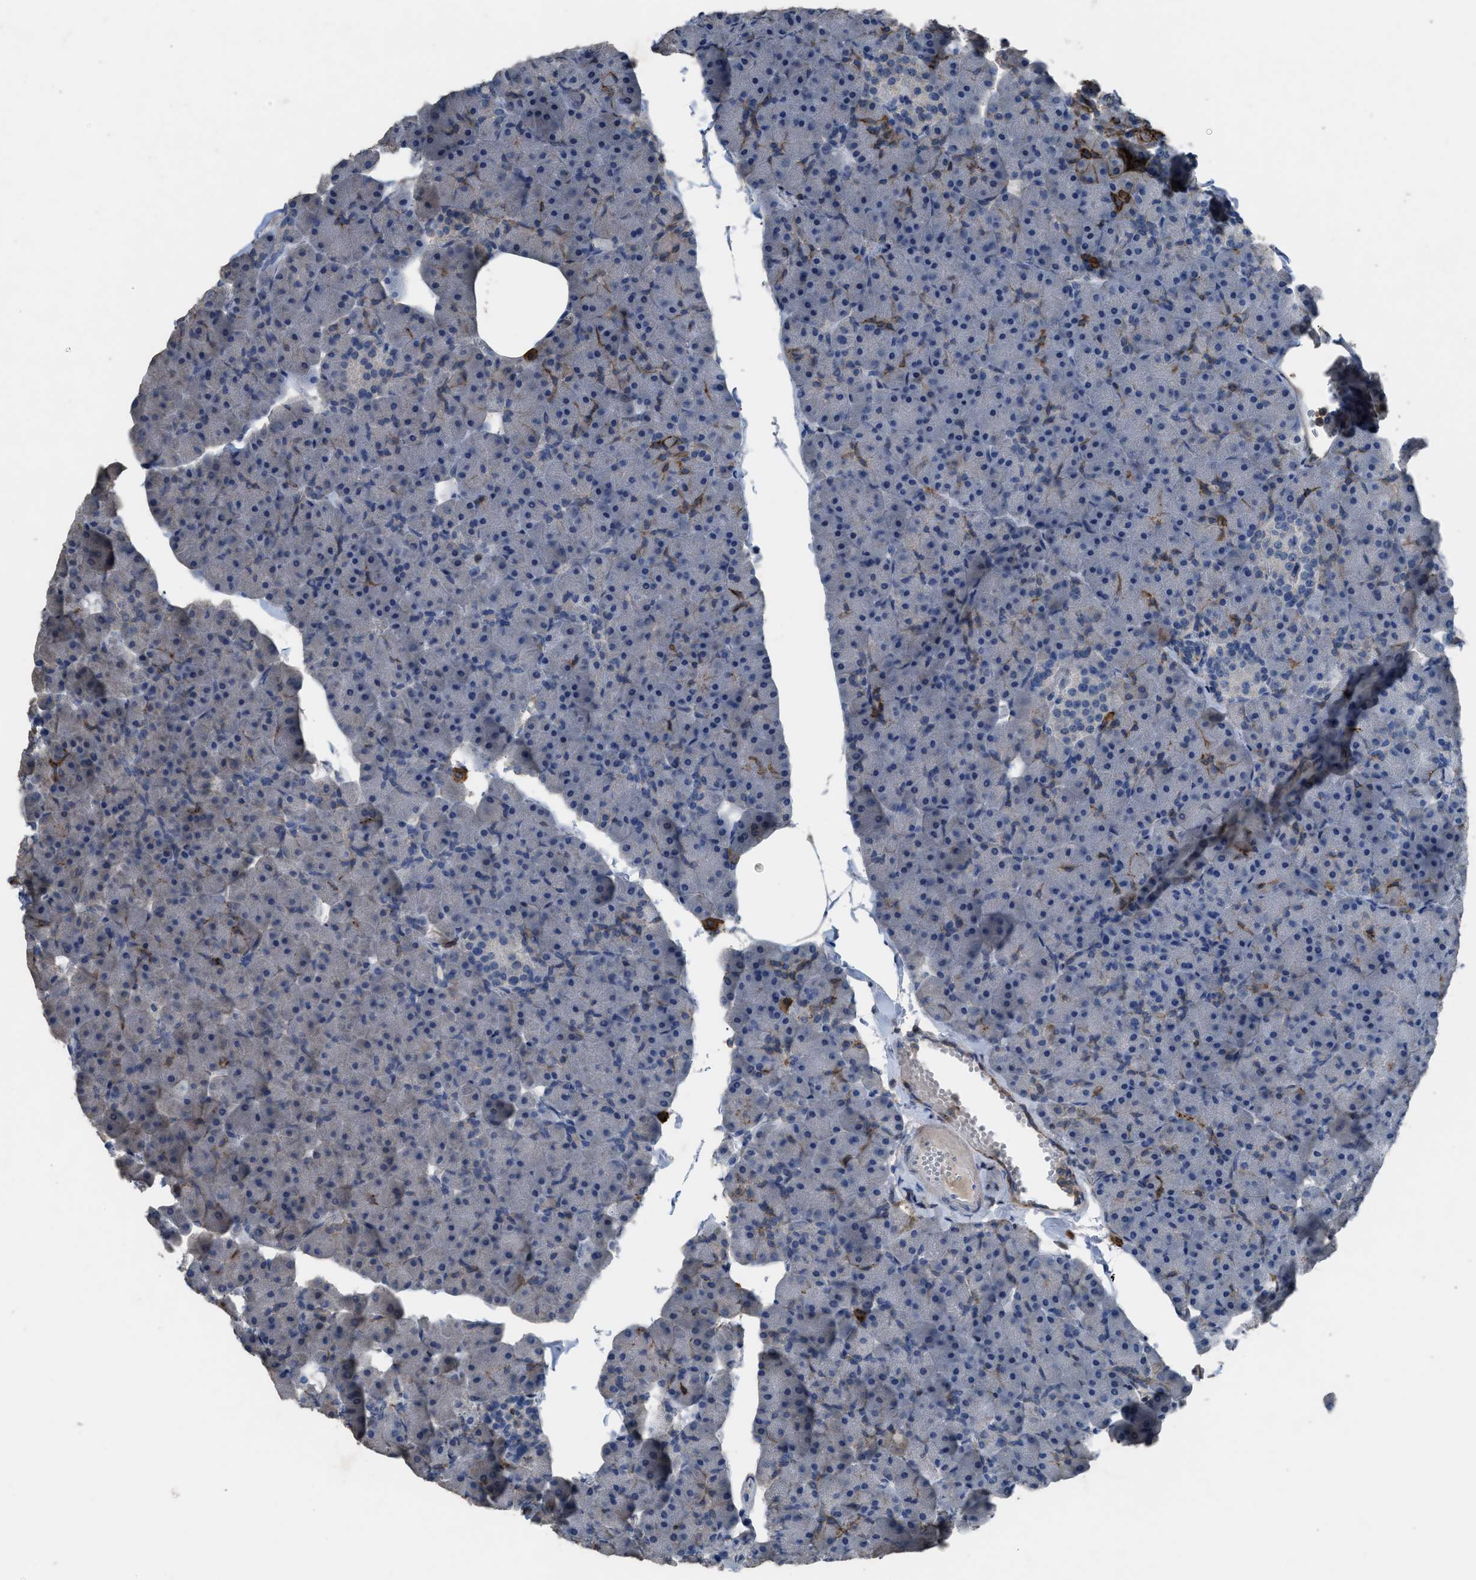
{"staining": {"intensity": "moderate", "quantity": "<25%", "location": "cytoplasmic/membranous"}, "tissue": "pancreas", "cell_type": "Exocrine glandular cells", "image_type": "normal", "snomed": [{"axis": "morphology", "description": "Normal tissue, NOS"}, {"axis": "topography", "description": "Pancreas"}], "caption": "High-power microscopy captured an immunohistochemistry histopathology image of unremarkable pancreas, revealing moderate cytoplasmic/membranous staining in about <25% of exocrine glandular cells.", "gene": "OR51E1", "patient": {"sex": "male", "age": 35}}